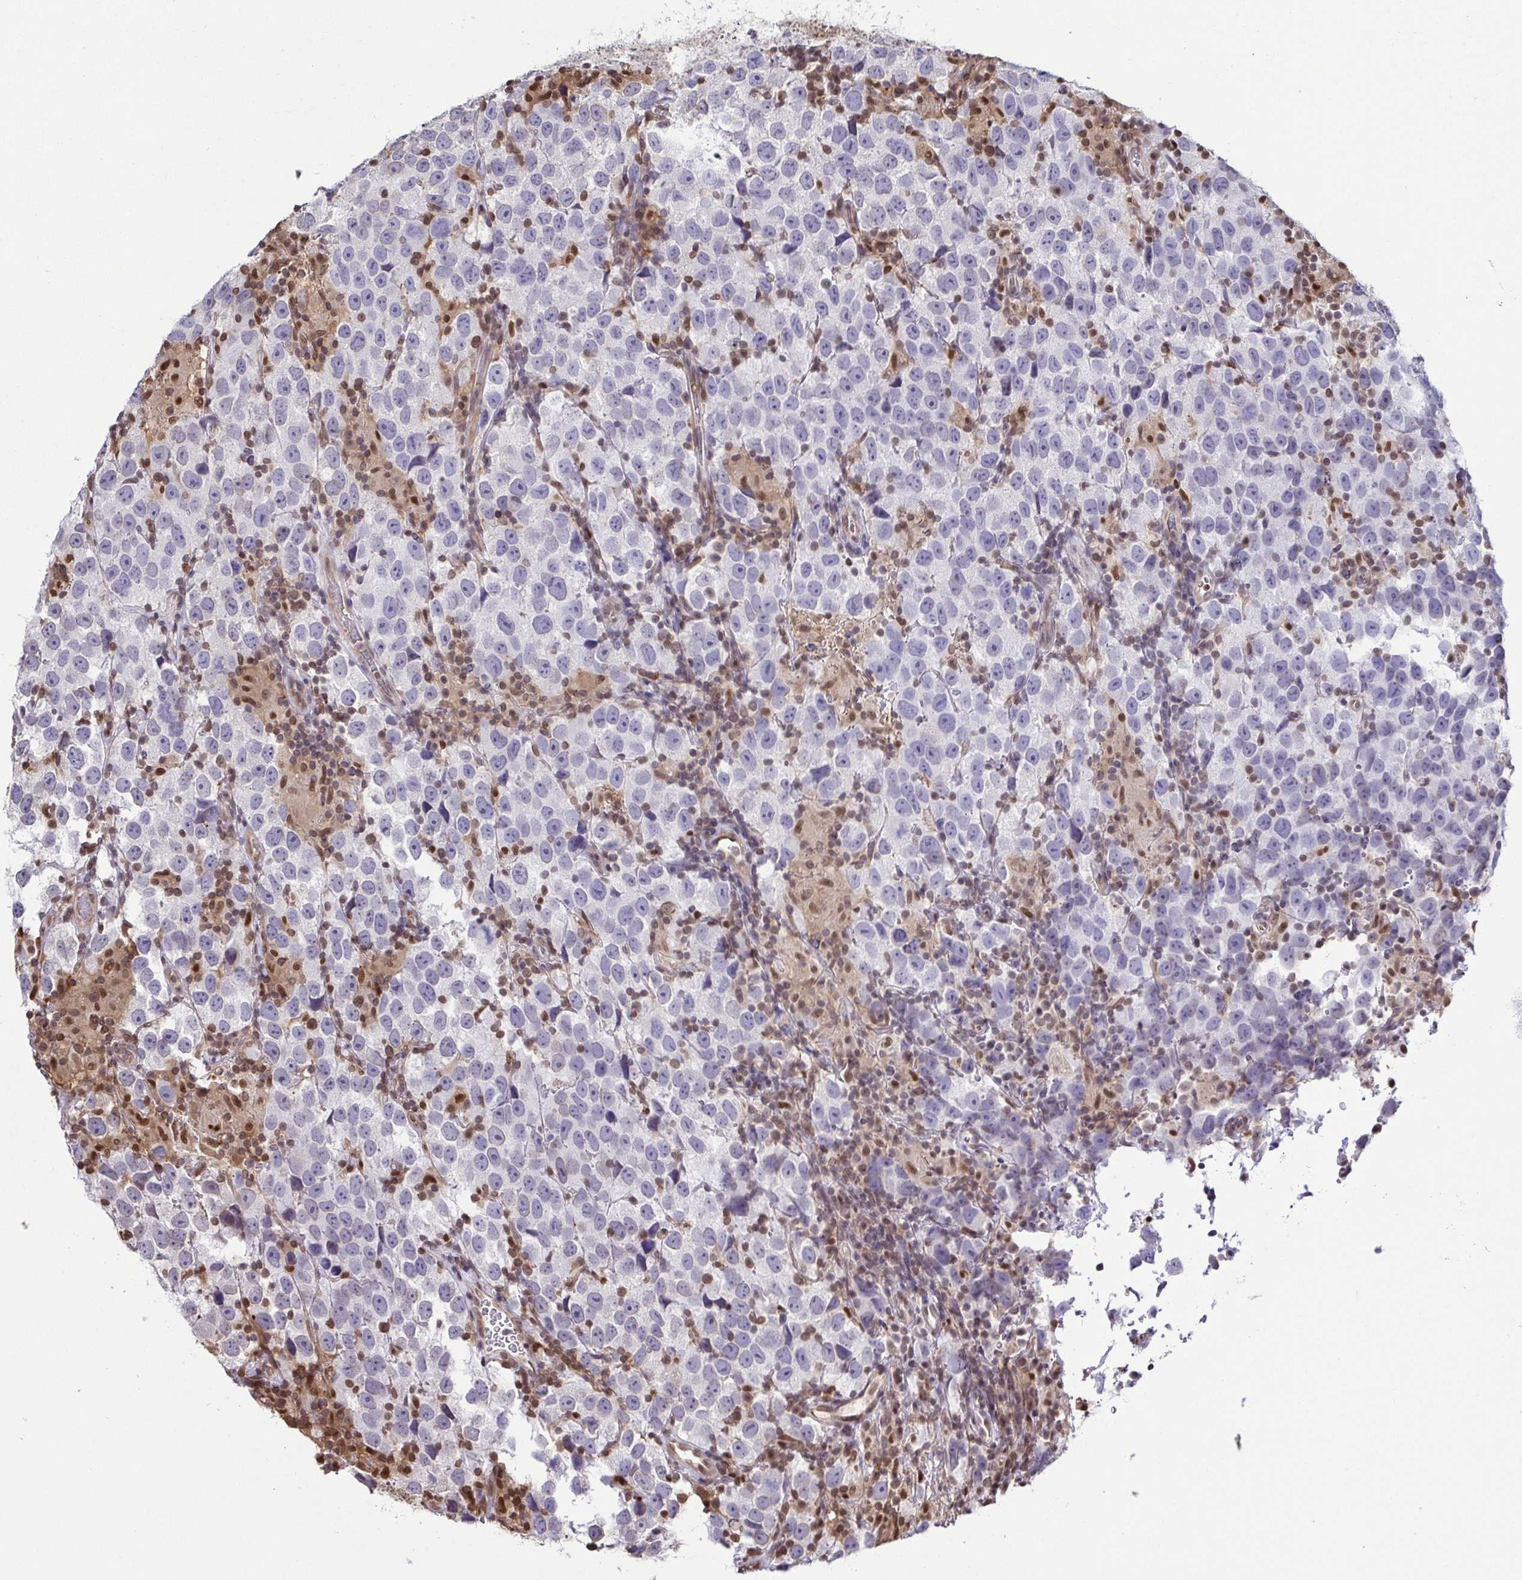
{"staining": {"intensity": "negative", "quantity": "none", "location": "none"}, "tissue": "testis cancer", "cell_type": "Tumor cells", "image_type": "cancer", "snomed": [{"axis": "morphology", "description": "Seminoma, NOS"}, {"axis": "topography", "description": "Testis"}], "caption": "Tumor cells show no significant expression in testis seminoma.", "gene": "PSMB9", "patient": {"sex": "male", "age": 26}}